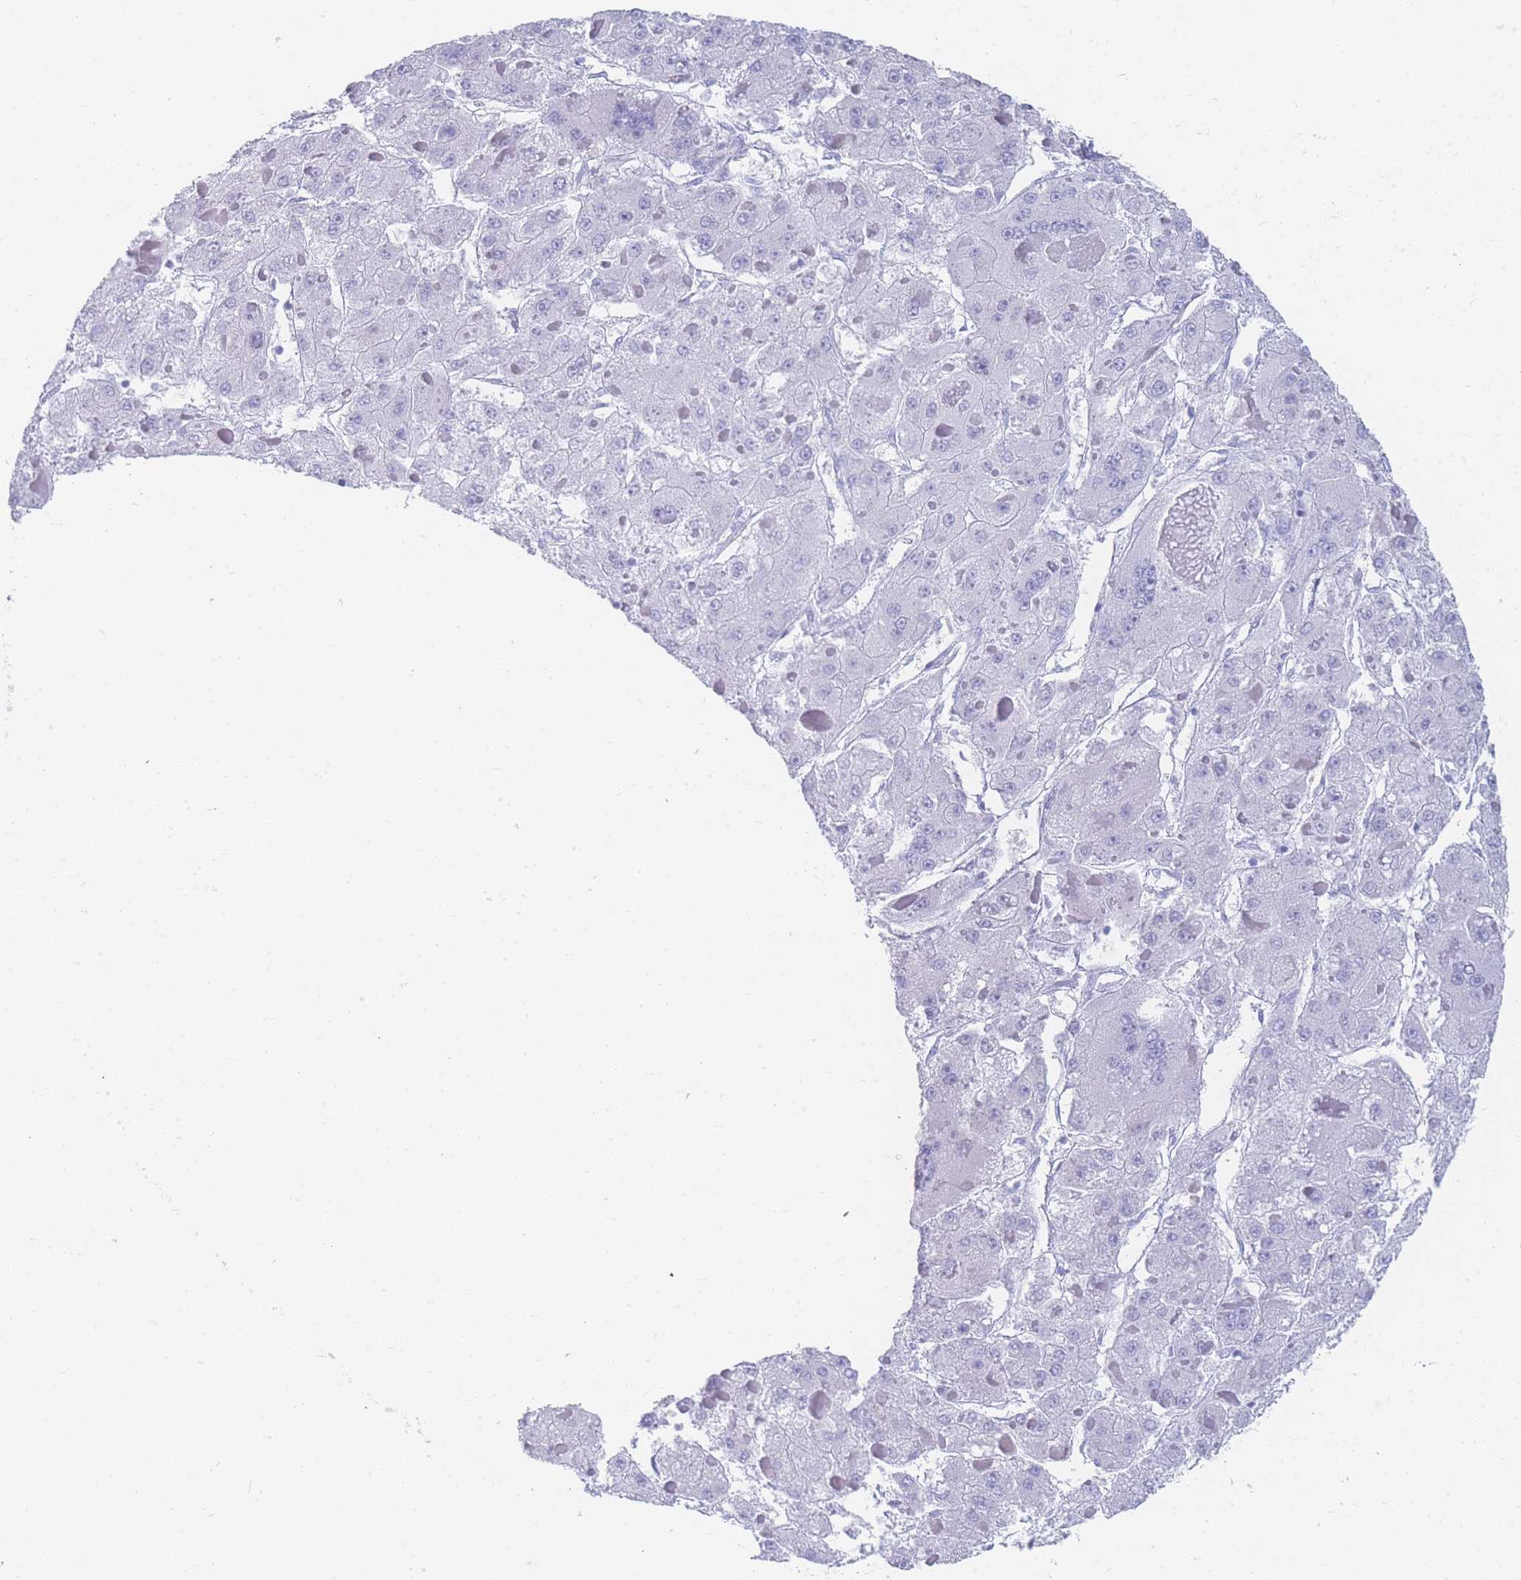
{"staining": {"intensity": "negative", "quantity": "none", "location": "none"}, "tissue": "liver cancer", "cell_type": "Tumor cells", "image_type": "cancer", "snomed": [{"axis": "morphology", "description": "Carcinoma, Hepatocellular, NOS"}, {"axis": "topography", "description": "Liver"}], "caption": "The IHC image has no significant staining in tumor cells of liver cancer (hepatocellular carcinoma) tissue.", "gene": "LZTFL1", "patient": {"sex": "female", "age": 73}}